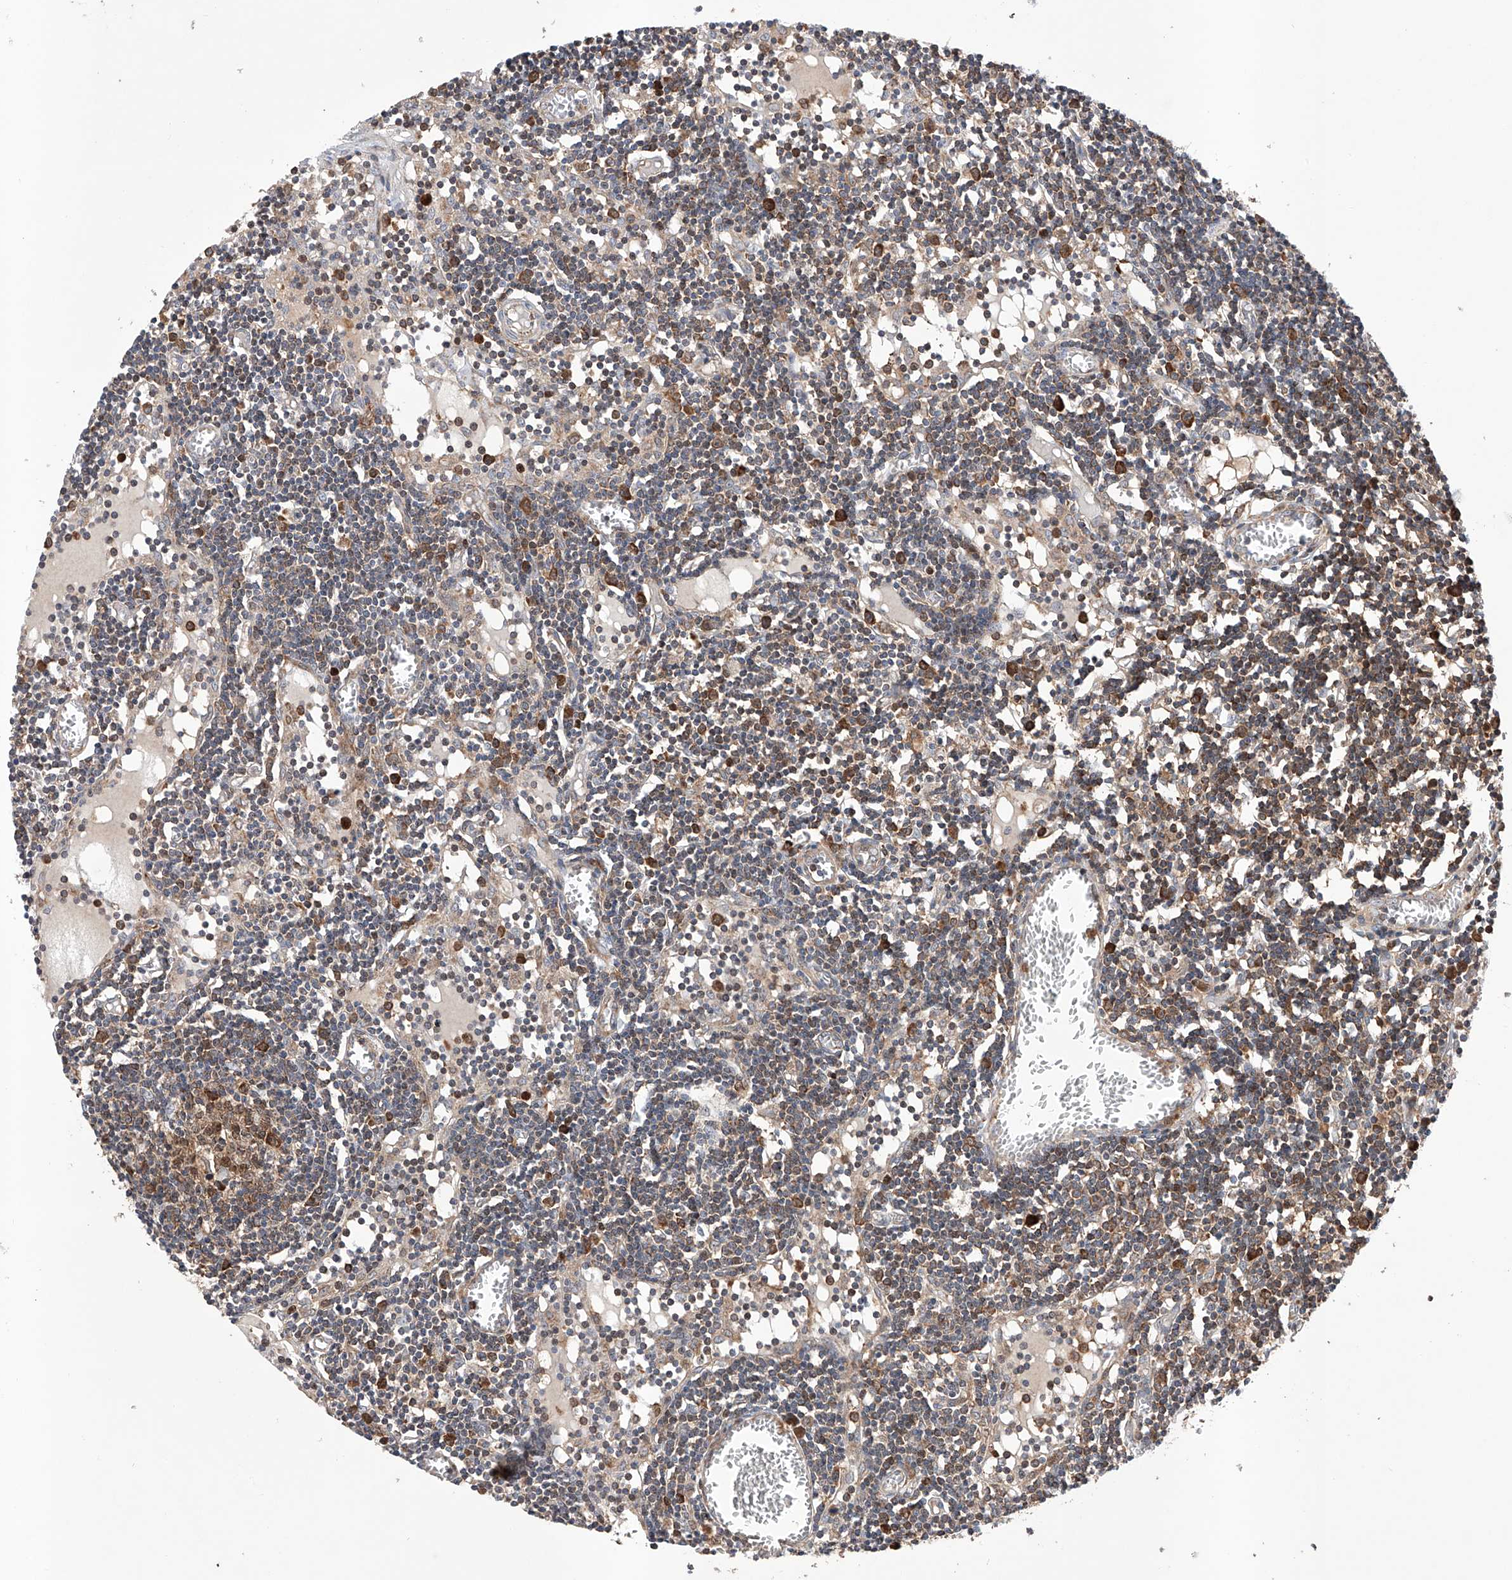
{"staining": {"intensity": "strong", "quantity": "25%-75%", "location": "cytoplasmic/membranous"}, "tissue": "lymph node", "cell_type": "Non-germinal center cells", "image_type": "normal", "snomed": [{"axis": "morphology", "description": "Normal tissue, NOS"}, {"axis": "topography", "description": "Lymph node"}], "caption": "About 25%-75% of non-germinal center cells in benign lymph node exhibit strong cytoplasmic/membranous protein staining as visualized by brown immunohistochemical staining.", "gene": "TIMM23", "patient": {"sex": "female", "age": 11}}